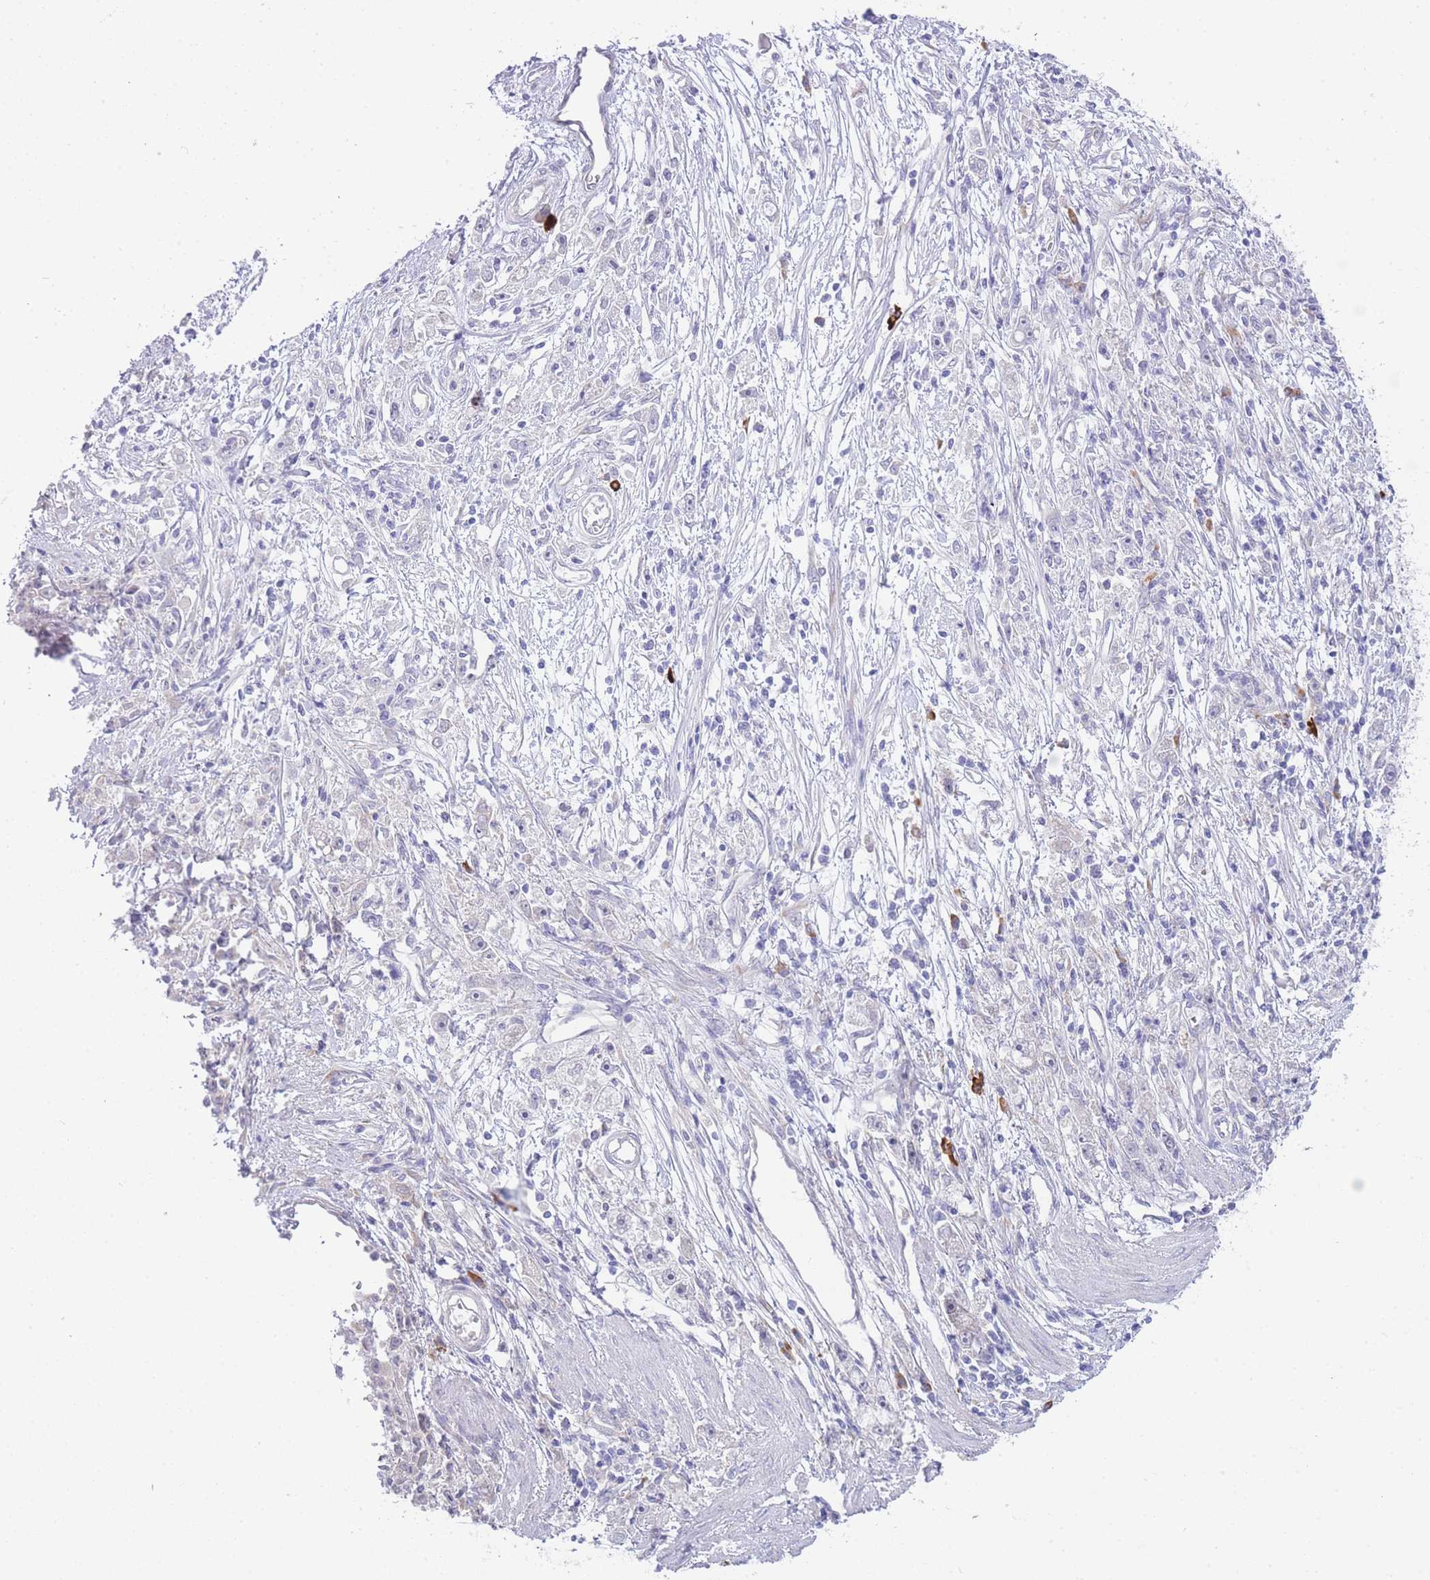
{"staining": {"intensity": "negative", "quantity": "none", "location": "none"}, "tissue": "stomach cancer", "cell_type": "Tumor cells", "image_type": "cancer", "snomed": [{"axis": "morphology", "description": "Adenocarcinoma, NOS"}, {"axis": "topography", "description": "Stomach"}], "caption": "DAB (3,3'-diaminobenzidine) immunohistochemical staining of stomach adenocarcinoma exhibits no significant positivity in tumor cells. (Immunohistochemistry, brightfield microscopy, high magnification).", "gene": "ZNF510", "patient": {"sex": "female", "age": 59}}